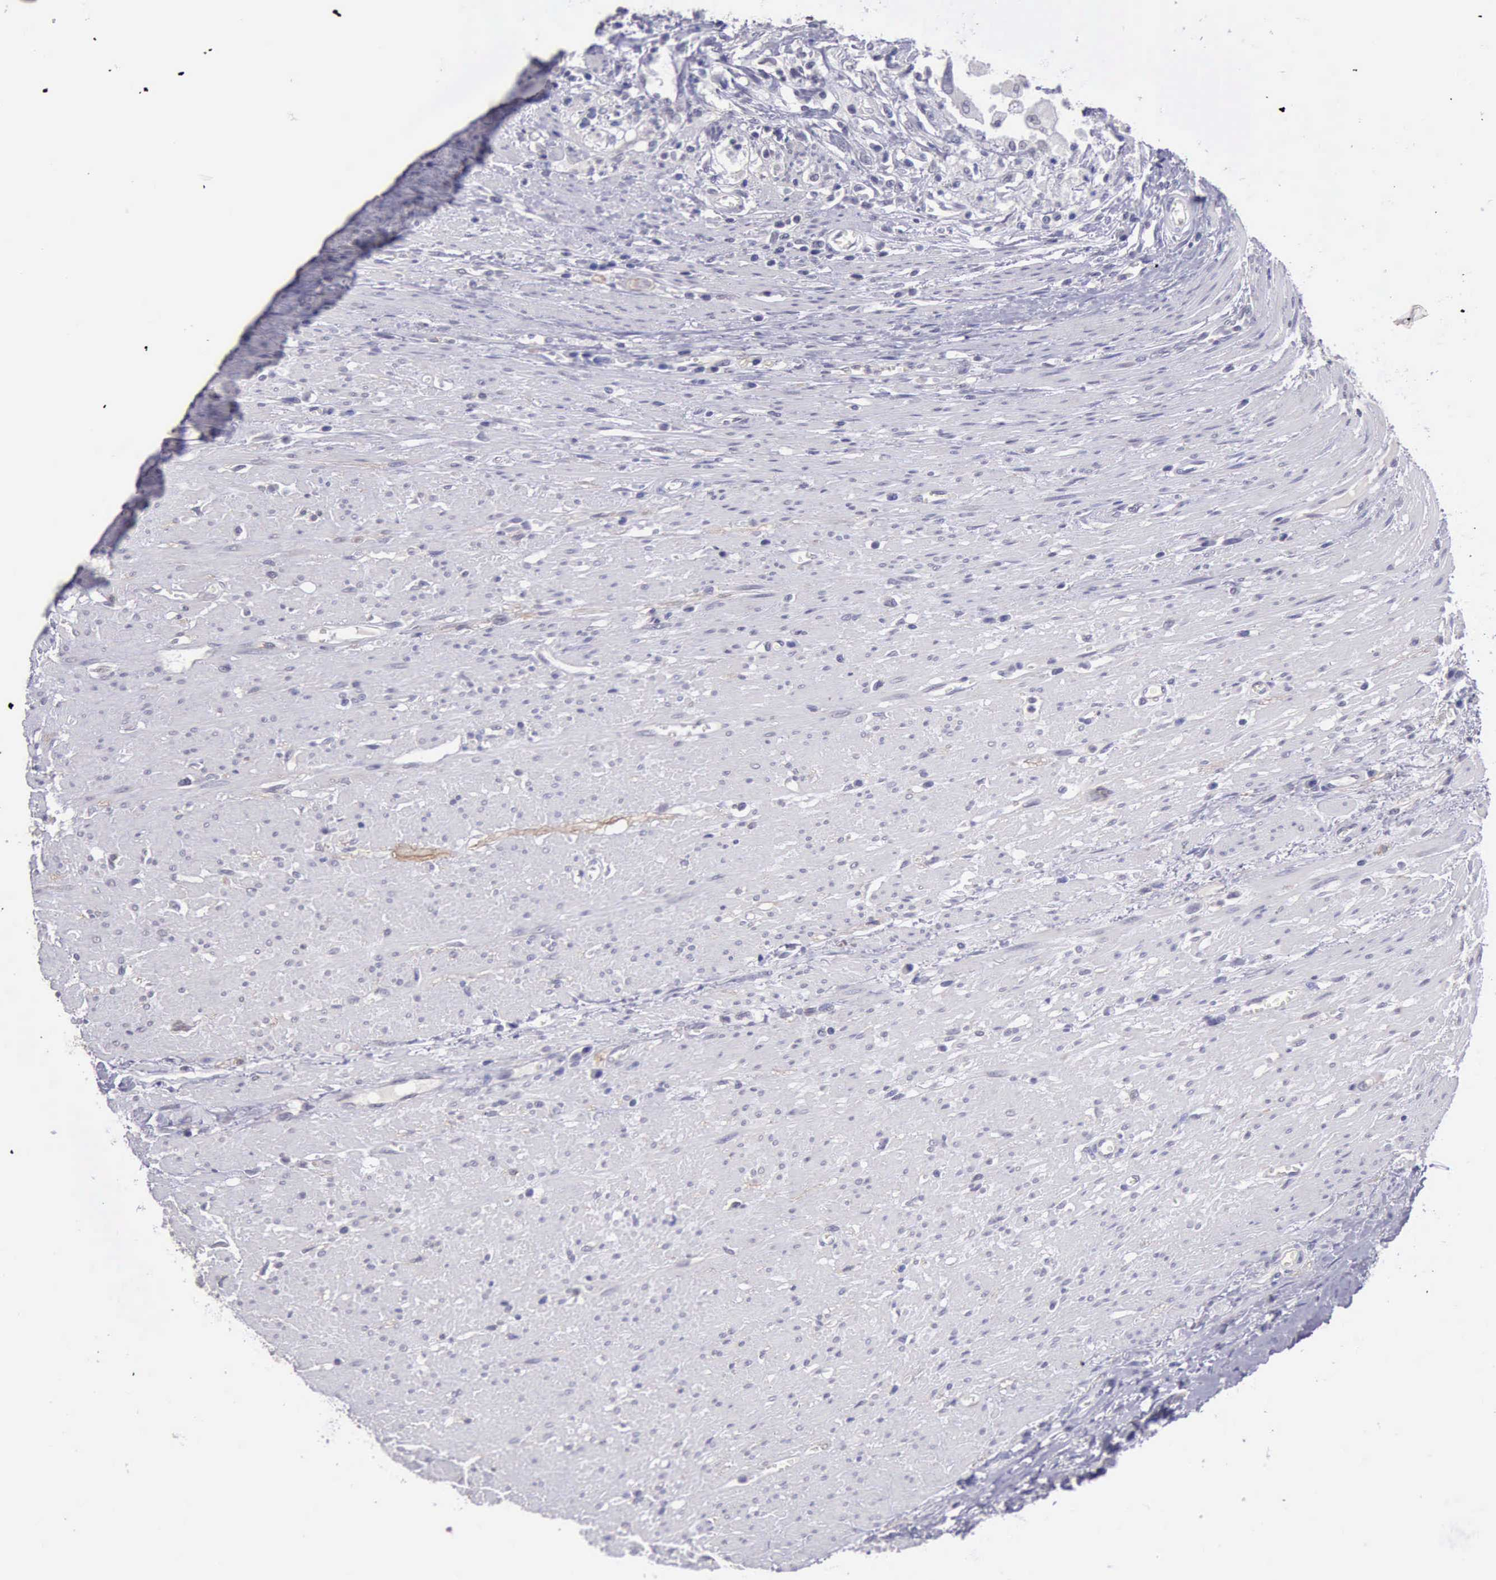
{"staining": {"intensity": "negative", "quantity": "none", "location": "none"}, "tissue": "colorectal cancer", "cell_type": "Tumor cells", "image_type": "cancer", "snomed": [{"axis": "morphology", "description": "Adenocarcinoma, NOS"}, {"axis": "topography", "description": "Rectum"}], "caption": "This is a micrograph of IHC staining of colorectal adenocarcinoma, which shows no expression in tumor cells.", "gene": "KCND1", "patient": {"sex": "male", "age": 70}}